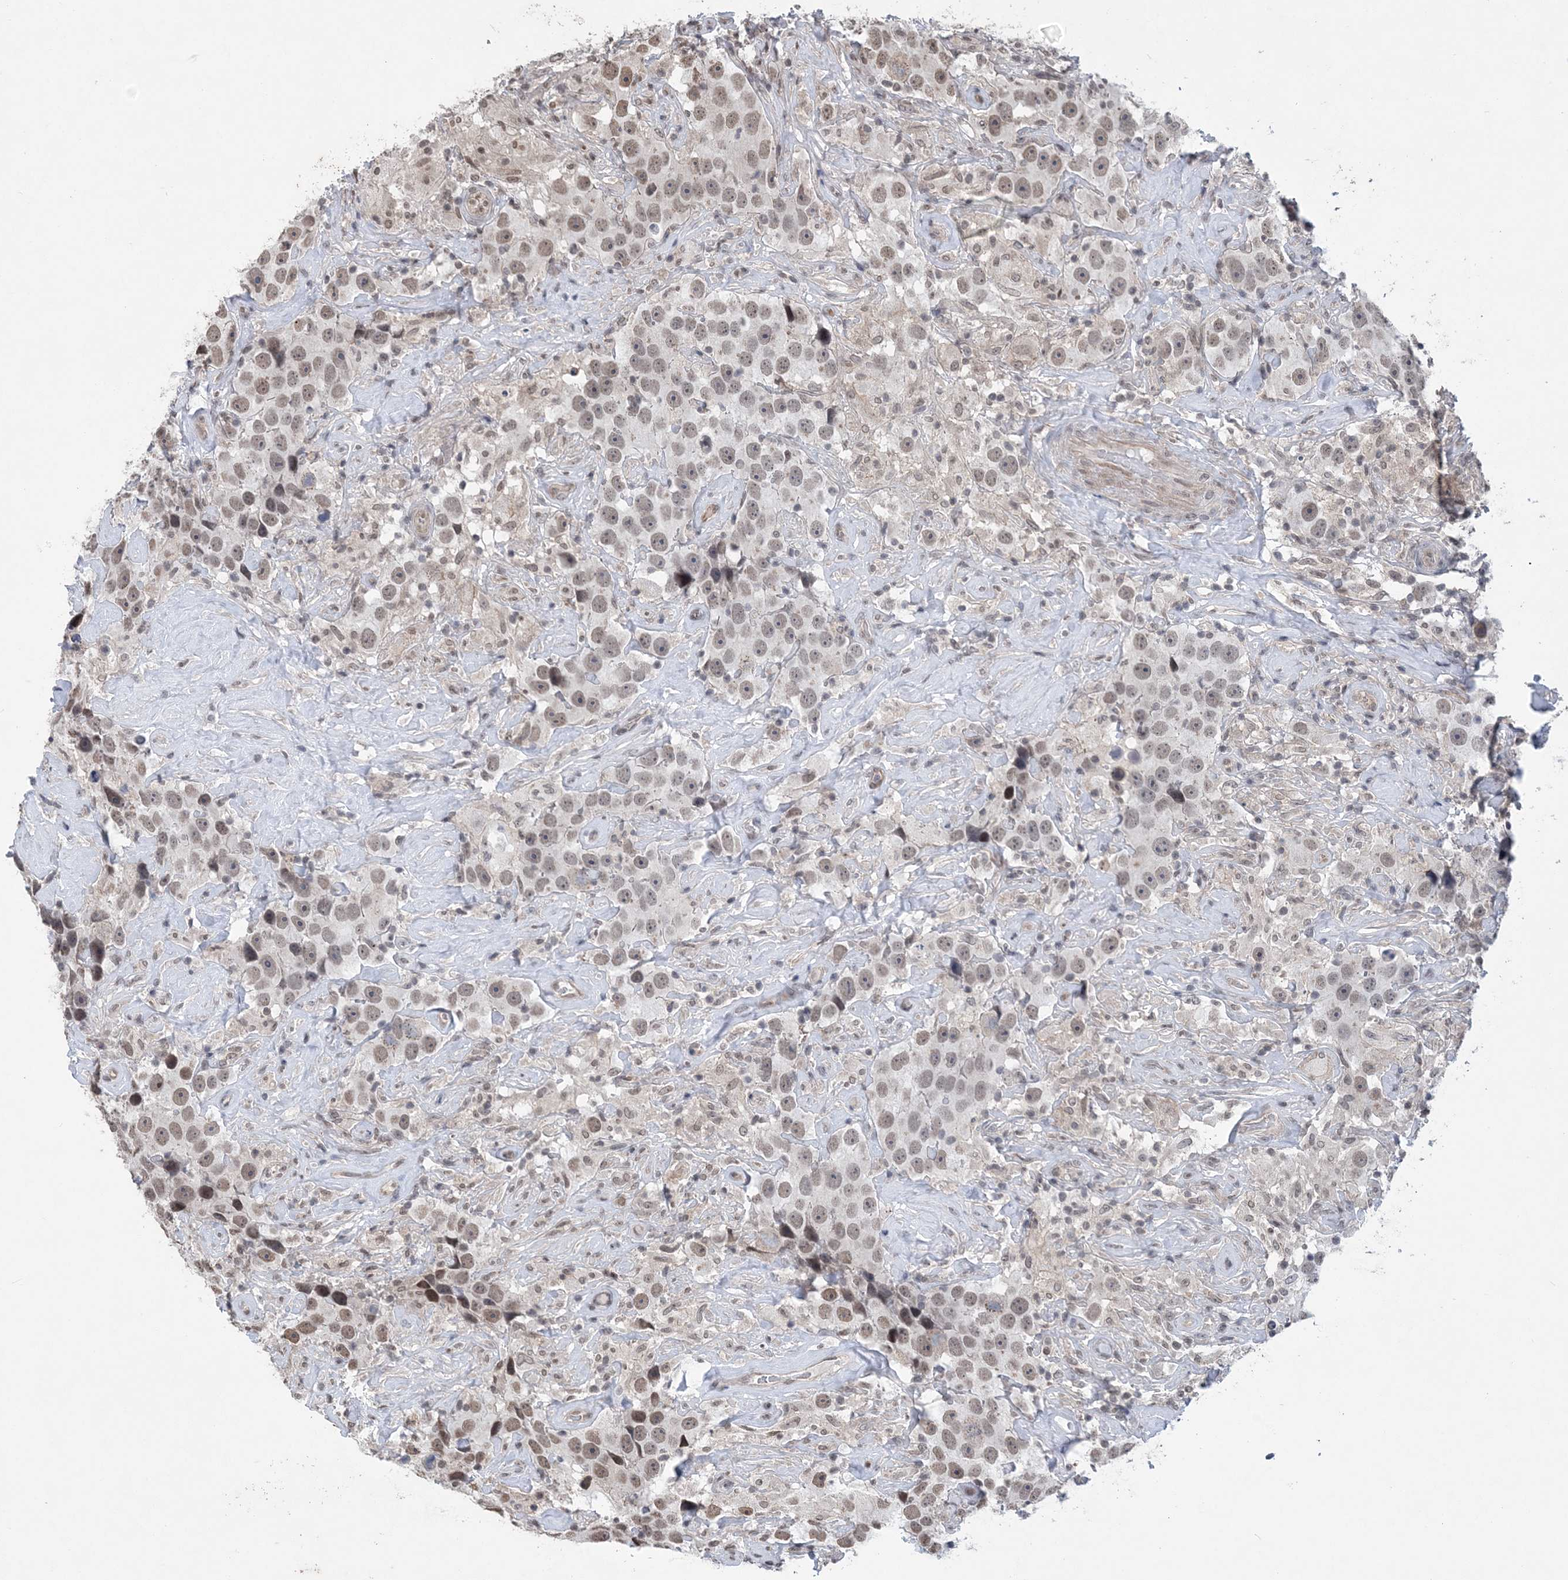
{"staining": {"intensity": "weak", "quantity": ">75%", "location": "nuclear"}, "tissue": "testis cancer", "cell_type": "Tumor cells", "image_type": "cancer", "snomed": [{"axis": "morphology", "description": "Seminoma, NOS"}, {"axis": "topography", "description": "Testis"}], "caption": "Immunohistochemistry (DAB) staining of human testis seminoma displays weak nuclear protein positivity in about >75% of tumor cells.", "gene": "CCDC152", "patient": {"sex": "male", "age": 49}}